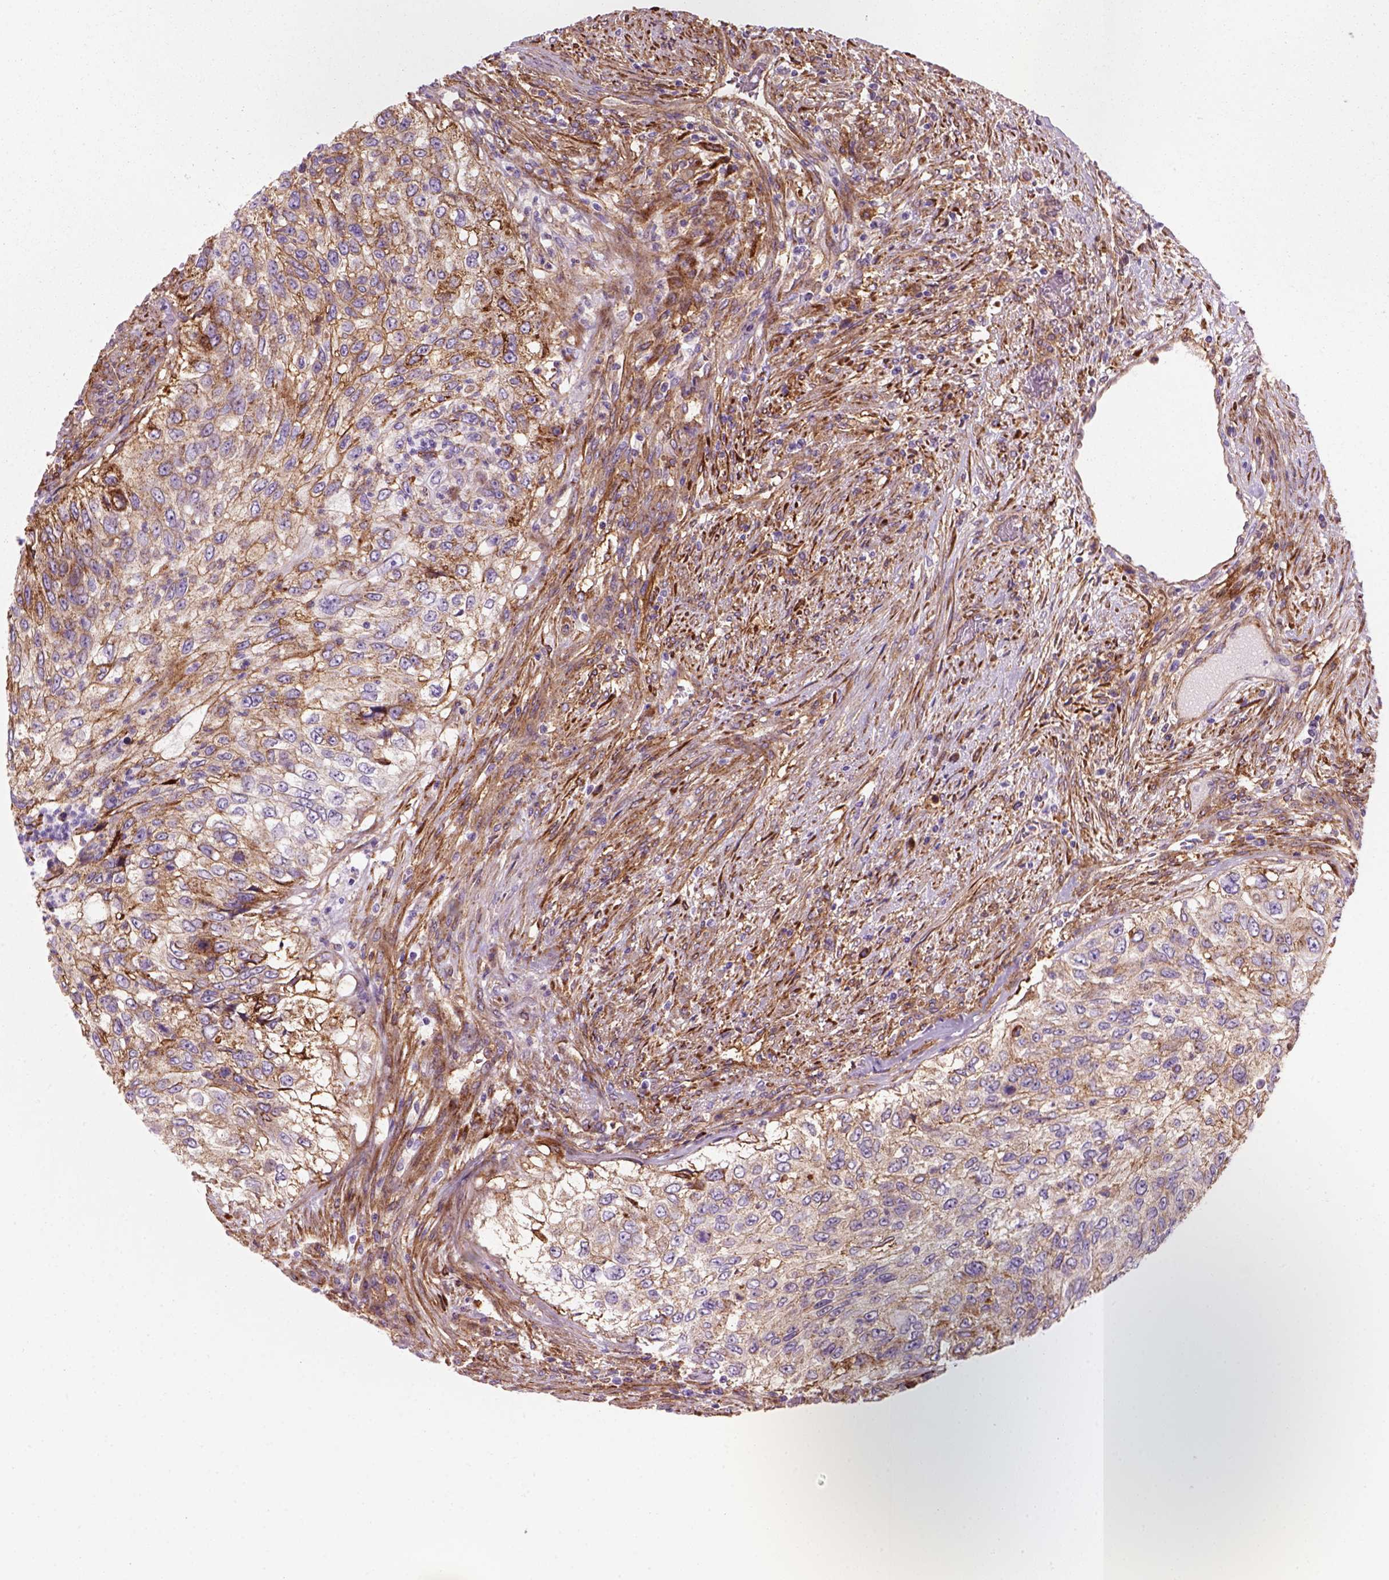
{"staining": {"intensity": "moderate", "quantity": ">75%", "location": "cytoplasmic/membranous"}, "tissue": "urothelial cancer", "cell_type": "Tumor cells", "image_type": "cancer", "snomed": [{"axis": "morphology", "description": "Urothelial carcinoma, High grade"}, {"axis": "topography", "description": "Urinary bladder"}], "caption": "Immunohistochemical staining of urothelial carcinoma (high-grade) reveals moderate cytoplasmic/membranous protein staining in approximately >75% of tumor cells.", "gene": "MARCKS", "patient": {"sex": "female", "age": 60}}